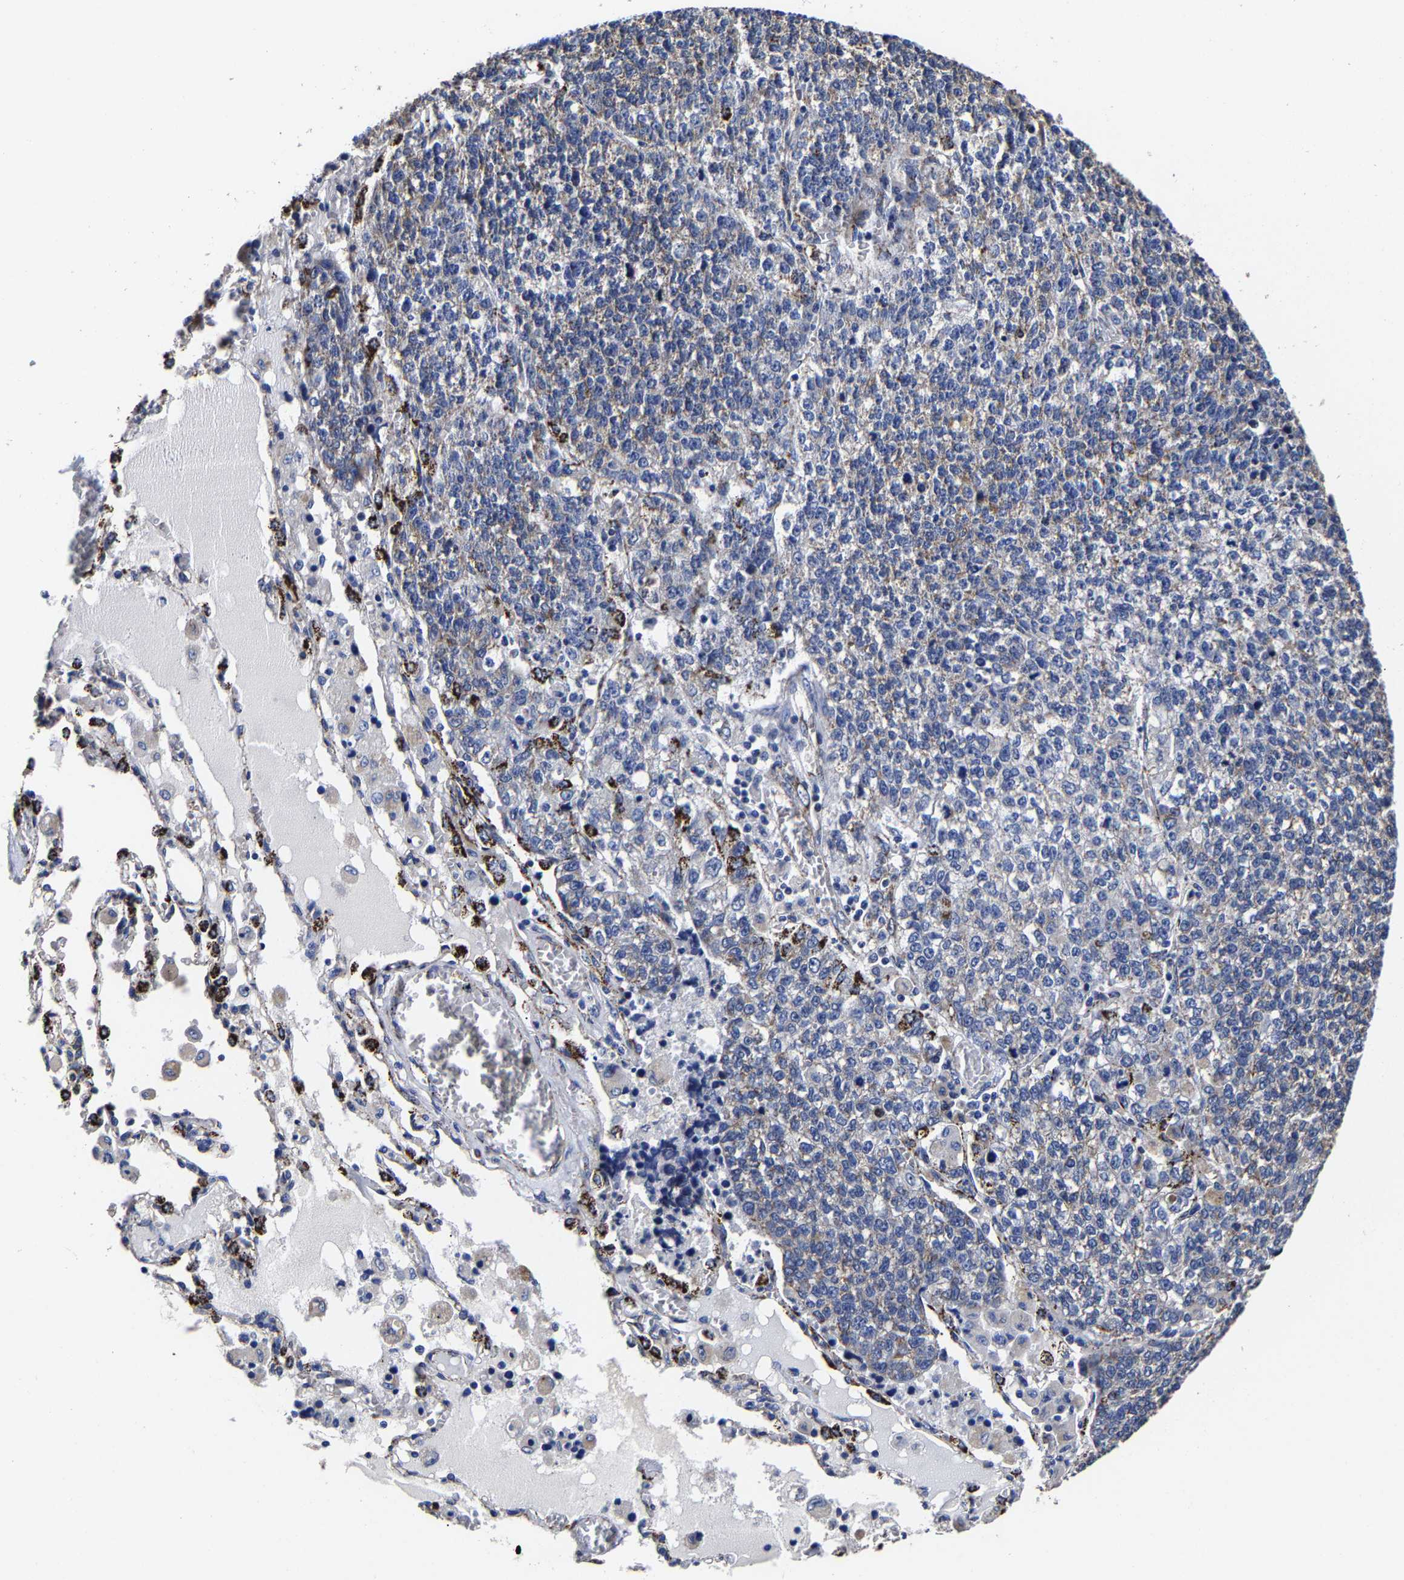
{"staining": {"intensity": "negative", "quantity": "none", "location": "none"}, "tissue": "lung cancer", "cell_type": "Tumor cells", "image_type": "cancer", "snomed": [{"axis": "morphology", "description": "Adenocarcinoma, NOS"}, {"axis": "topography", "description": "Lung"}], "caption": "Tumor cells show no significant staining in lung cancer (adenocarcinoma). Brightfield microscopy of IHC stained with DAB (brown) and hematoxylin (blue), captured at high magnification.", "gene": "AASS", "patient": {"sex": "male", "age": 49}}